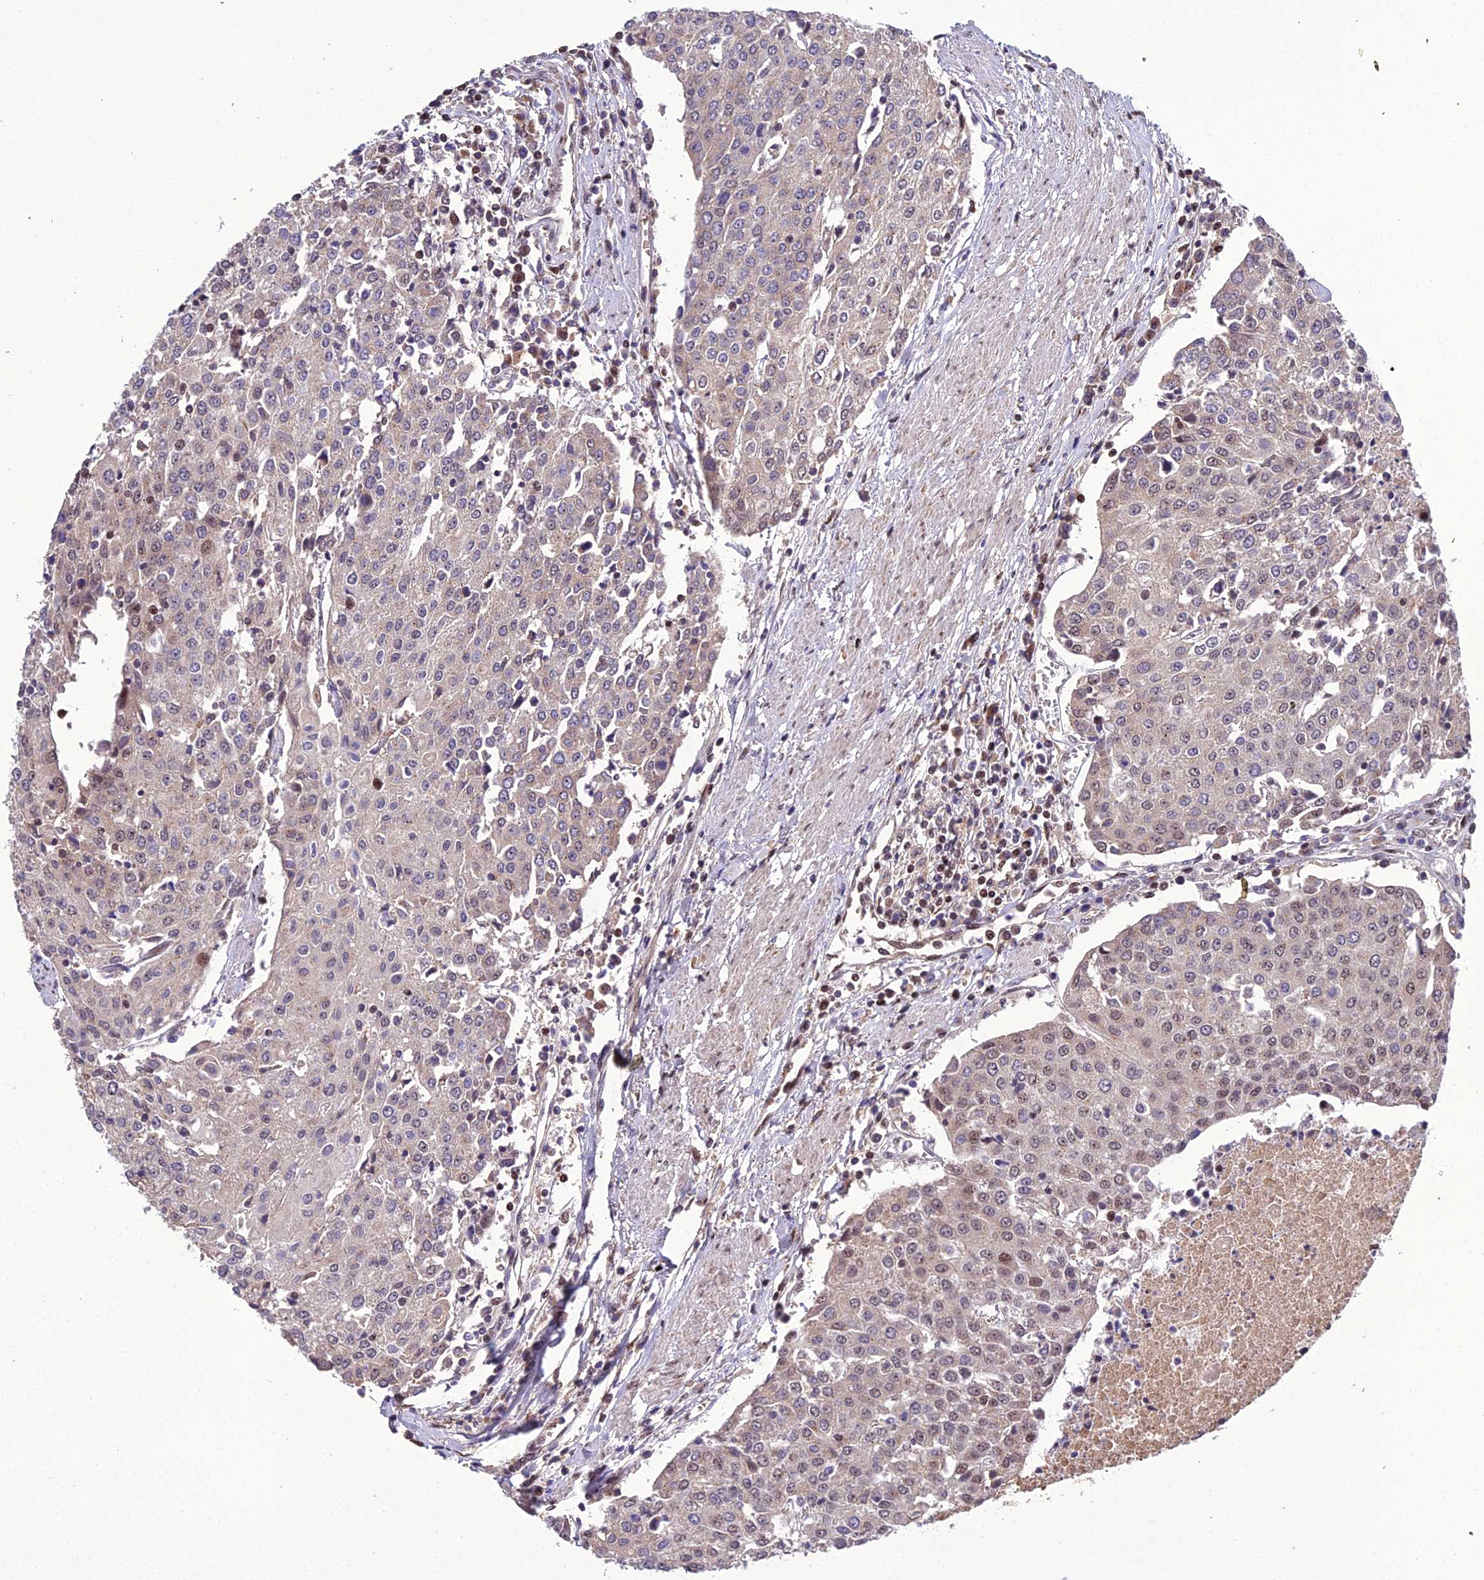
{"staining": {"intensity": "weak", "quantity": "25%-75%", "location": "nuclear"}, "tissue": "urothelial cancer", "cell_type": "Tumor cells", "image_type": "cancer", "snomed": [{"axis": "morphology", "description": "Urothelial carcinoma, High grade"}, {"axis": "topography", "description": "Urinary bladder"}], "caption": "A low amount of weak nuclear staining is present in approximately 25%-75% of tumor cells in urothelial cancer tissue.", "gene": "ARL2", "patient": {"sex": "female", "age": 85}}